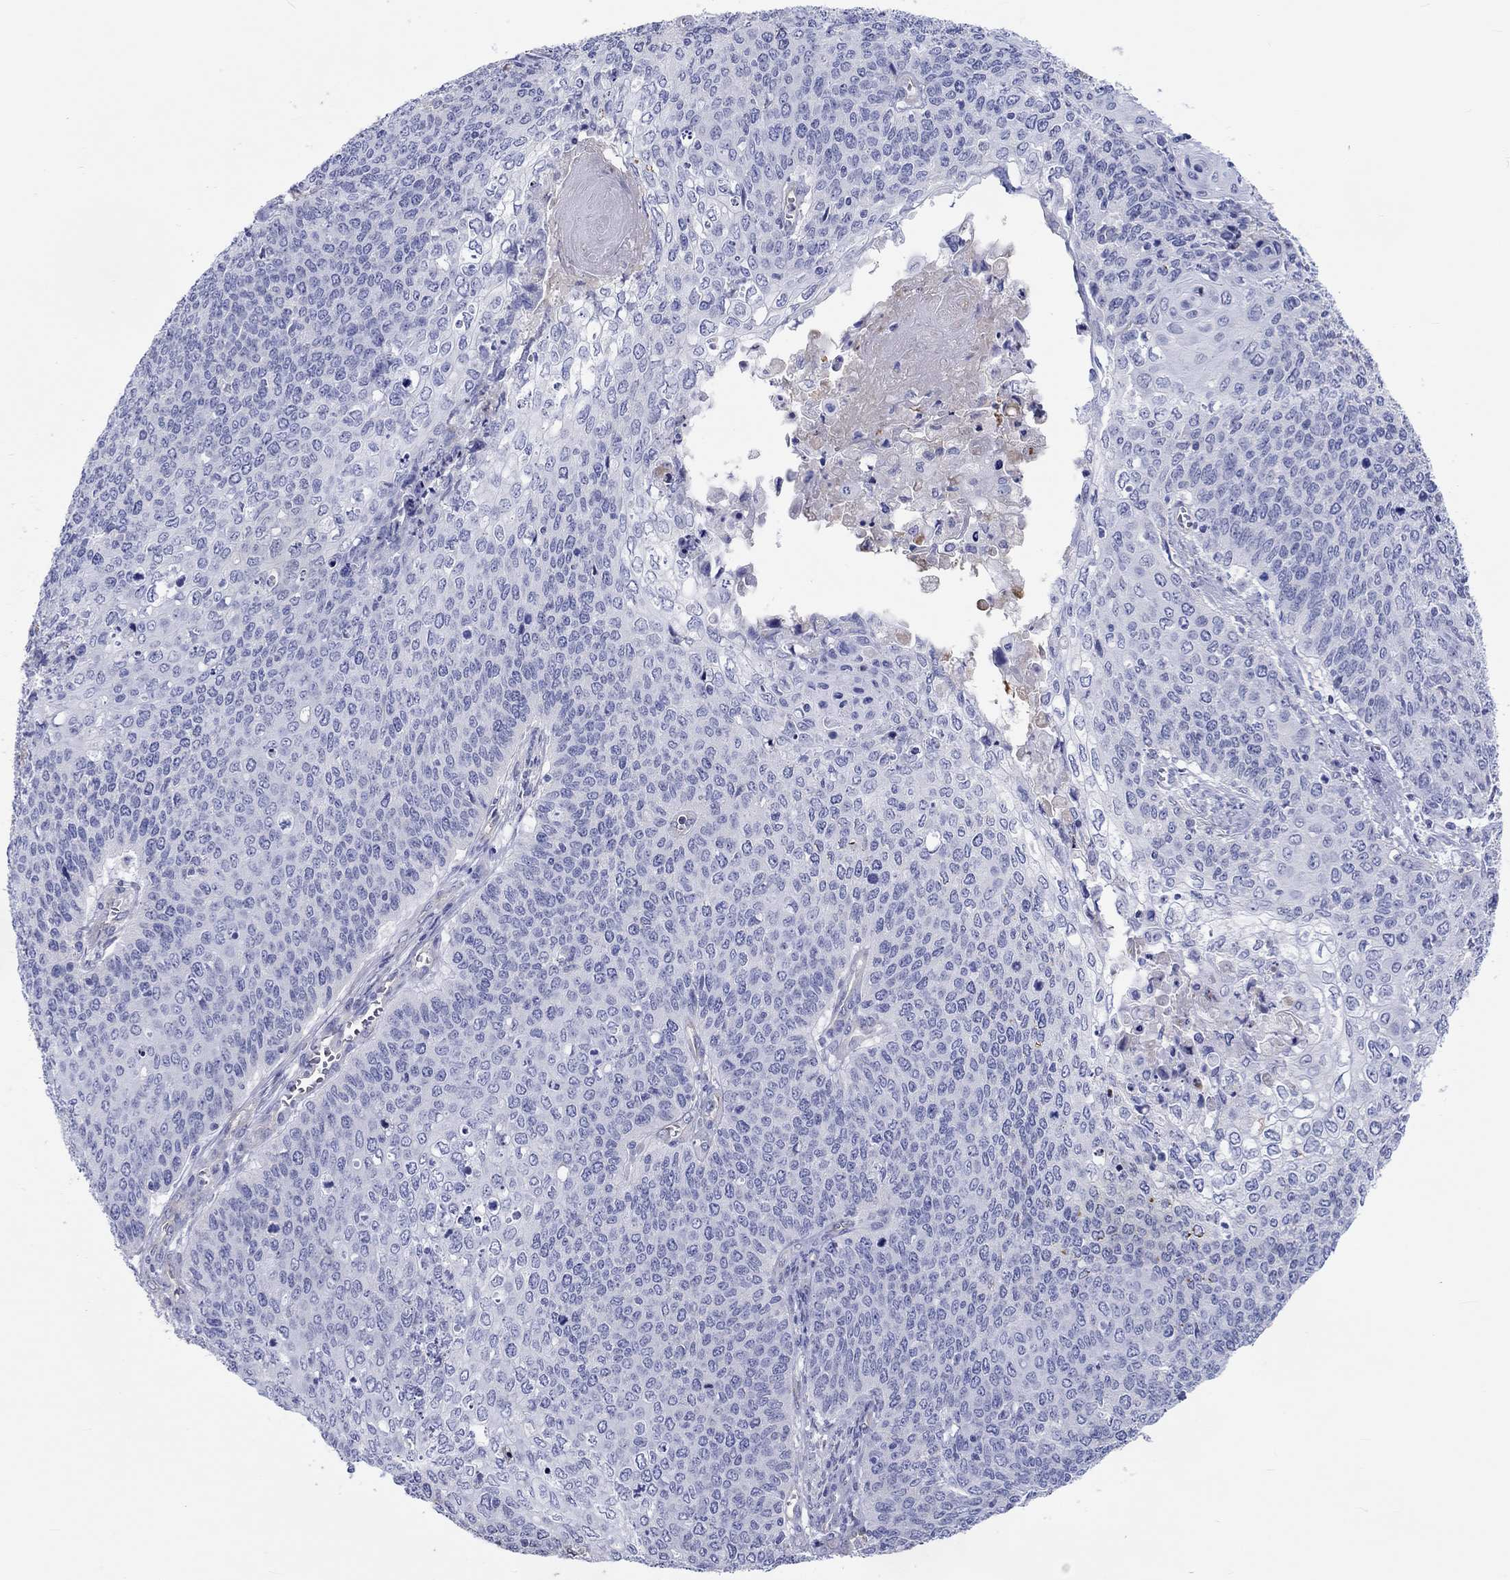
{"staining": {"intensity": "negative", "quantity": "none", "location": "none"}, "tissue": "cervical cancer", "cell_type": "Tumor cells", "image_type": "cancer", "snomed": [{"axis": "morphology", "description": "Squamous cell carcinoma, NOS"}, {"axis": "topography", "description": "Cervix"}], "caption": "Photomicrograph shows no significant protein expression in tumor cells of cervical cancer (squamous cell carcinoma). Brightfield microscopy of immunohistochemistry (IHC) stained with DAB (3,3'-diaminobenzidine) (brown) and hematoxylin (blue), captured at high magnification.", "gene": "CDY2B", "patient": {"sex": "female", "age": 39}}